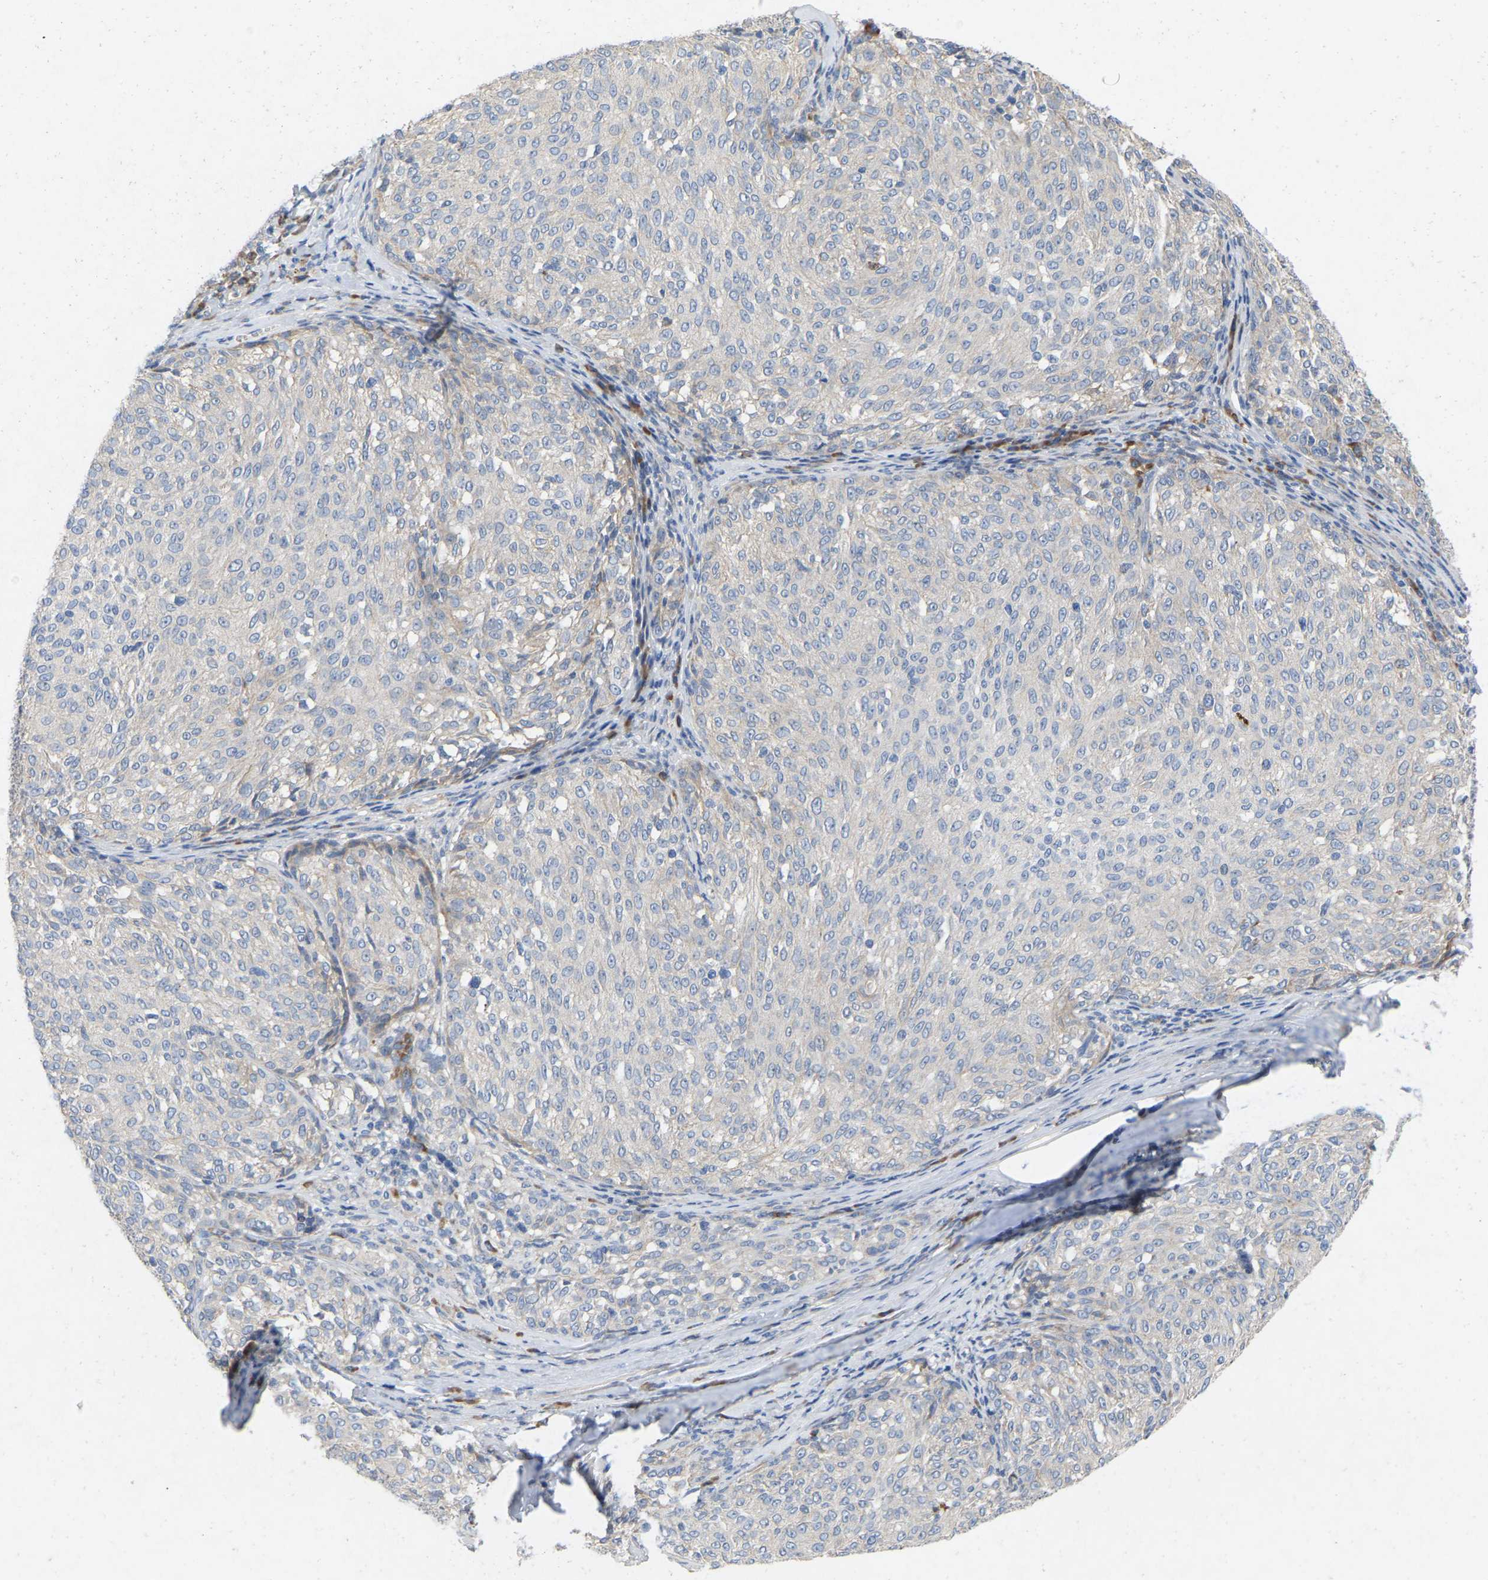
{"staining": {"intensity": "negative", "quantity": "none", "location": "none"}, "tissue": "melanoma", "cell_type": "Tumor cells", "image_type": "cancer", "snomed": [{"axis": "morphology", "description": "Malignant melanoma, NOS"}, {"axis": "topography", "description": "Skin"}], "caption": "DAB immunohistochemical staining of malignant melanoma demonstrates no significant staining in tumor cells.", "gene": "RHEB", "patient": {"sex": "female", "age": 72}}